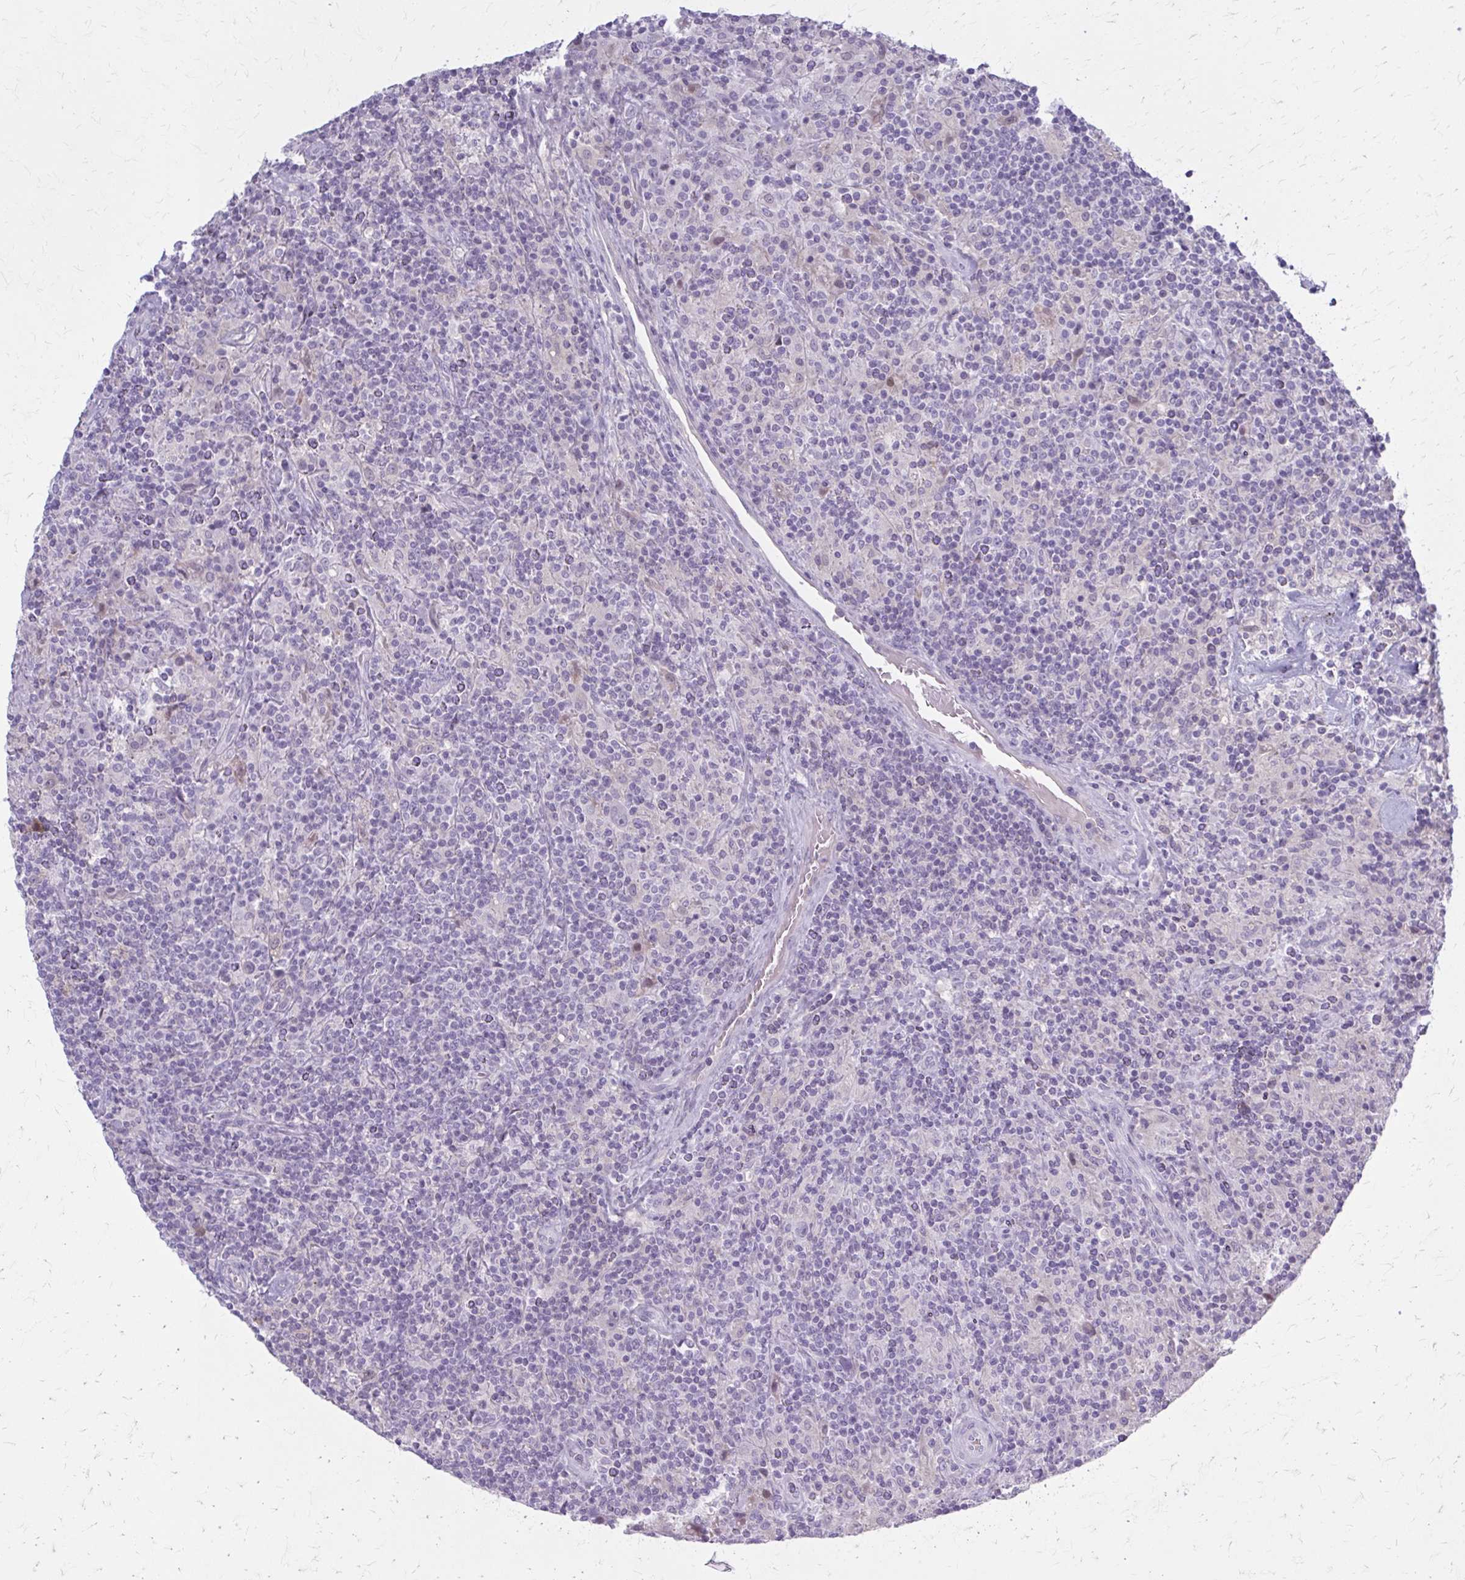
{"staining": {"intensity": "negative", "quantity": "none", "location": "none"}, "tissue": "lymphoma", "cell_type": "Tumor cells", "image_type": "cancer", "snomed": [{"axis": "morphology", "description": "Hodgkin's disease, NOS"}, {"axis": "topography", "description": "Lymph node"}], "caption": "Lymphoma stained for a protein using immunohistochemistry reveals no positivity tumor cells.", "gene": "SERPIND1", "patient": {"sex": "male", "age": 70}}